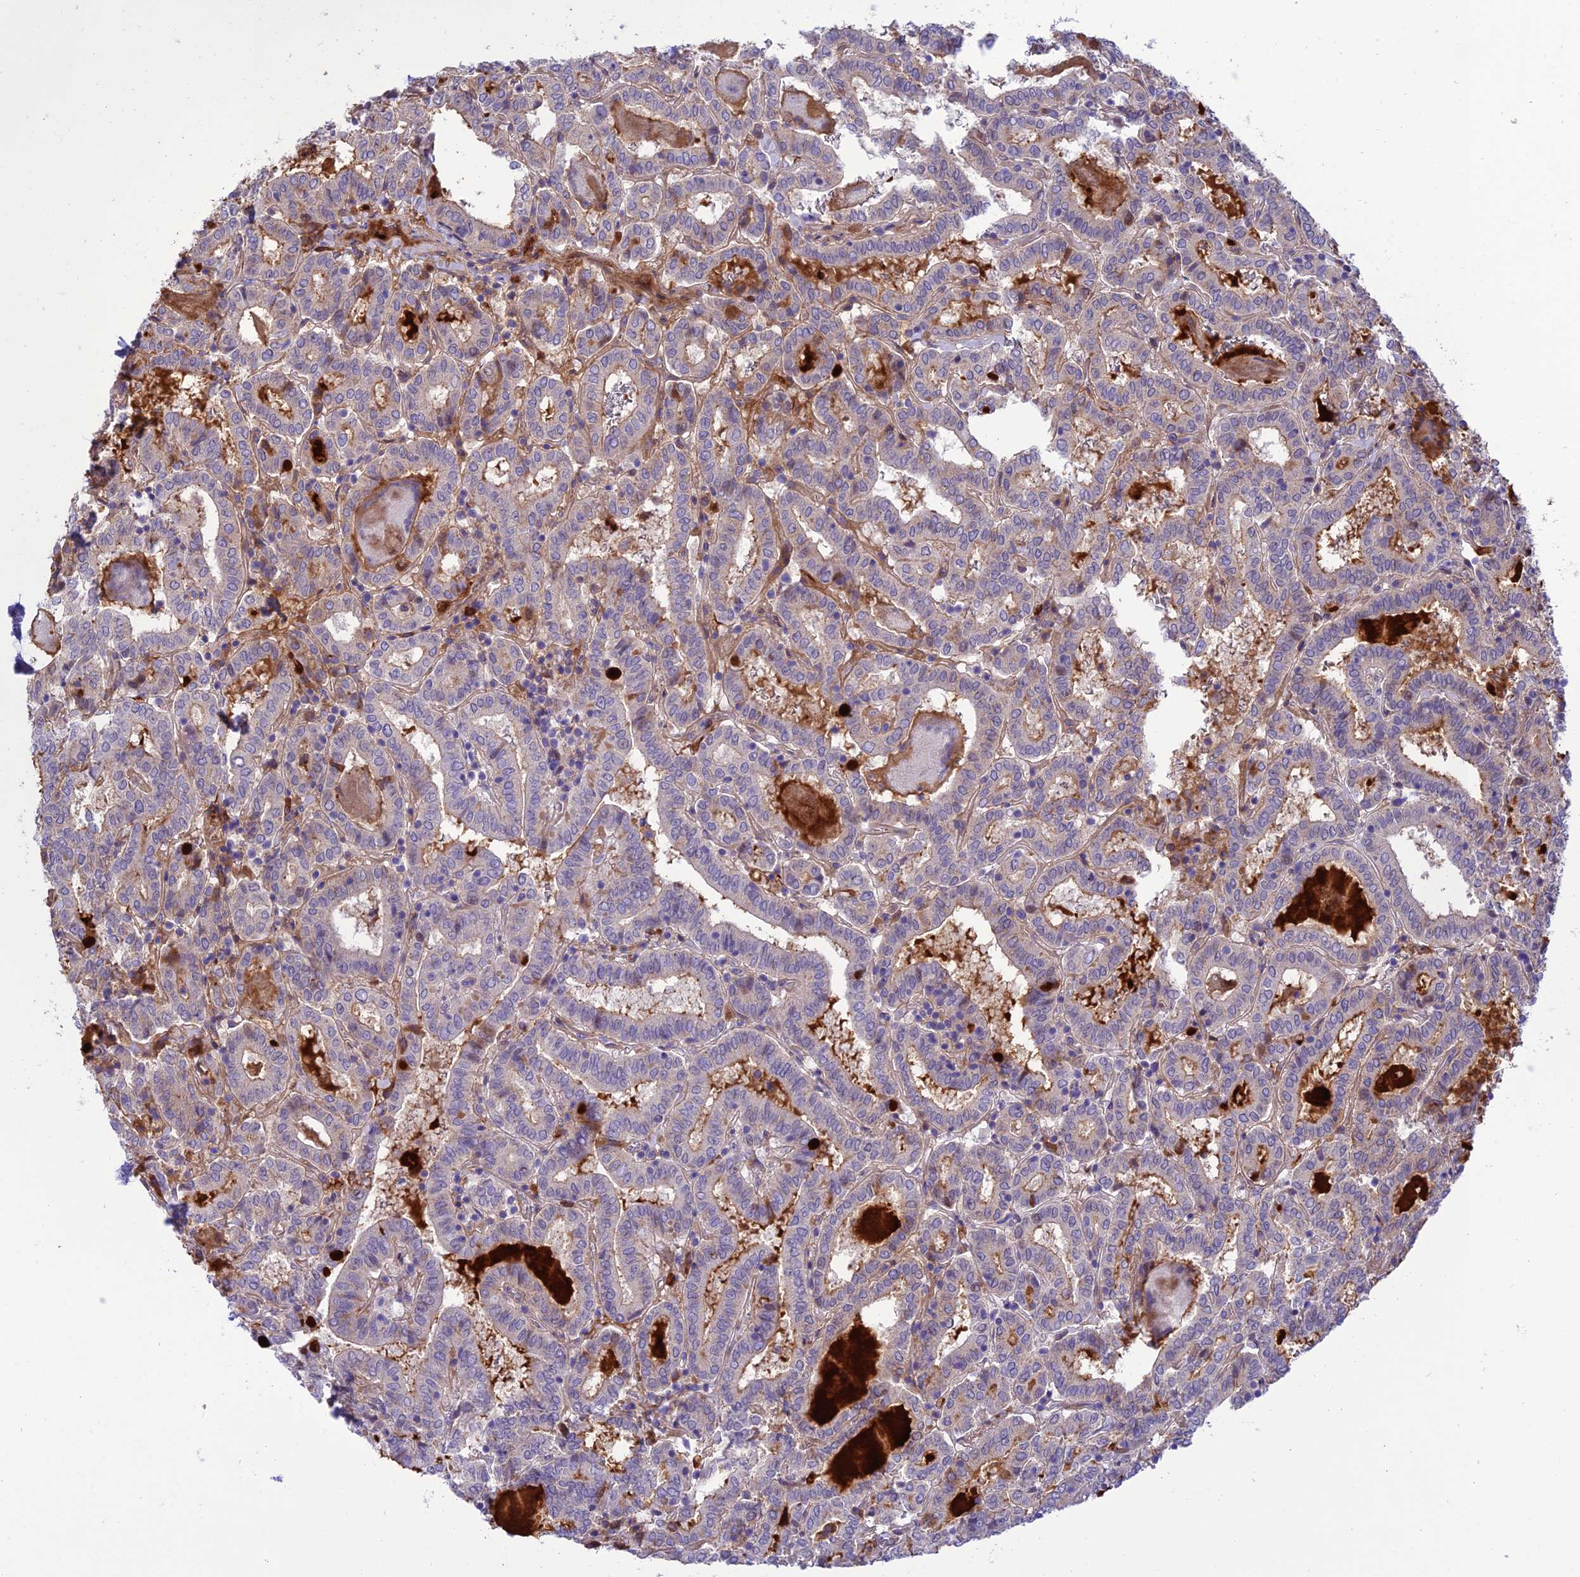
{"staining": {"intensity": "weak", "quantity": "<25%", "location": "cytoplasmic/membranous"}, "tissue": "thyroid cancer", "cell_type": "Tumor cells", "image_type": "cancer", "snomed": [{"axis": "morphology", "description": "Papillary adenocarcinoma, NOS"}, {"axis": "topography", "description": "Thyroid gland"}], "caption": "Thyroid papillary adenocarcinoma was stained to show a protein in brown. There is no significant positivity in tumor cells.", "gene": "JMY", "patient": {"sex": "female", "age": 72}}